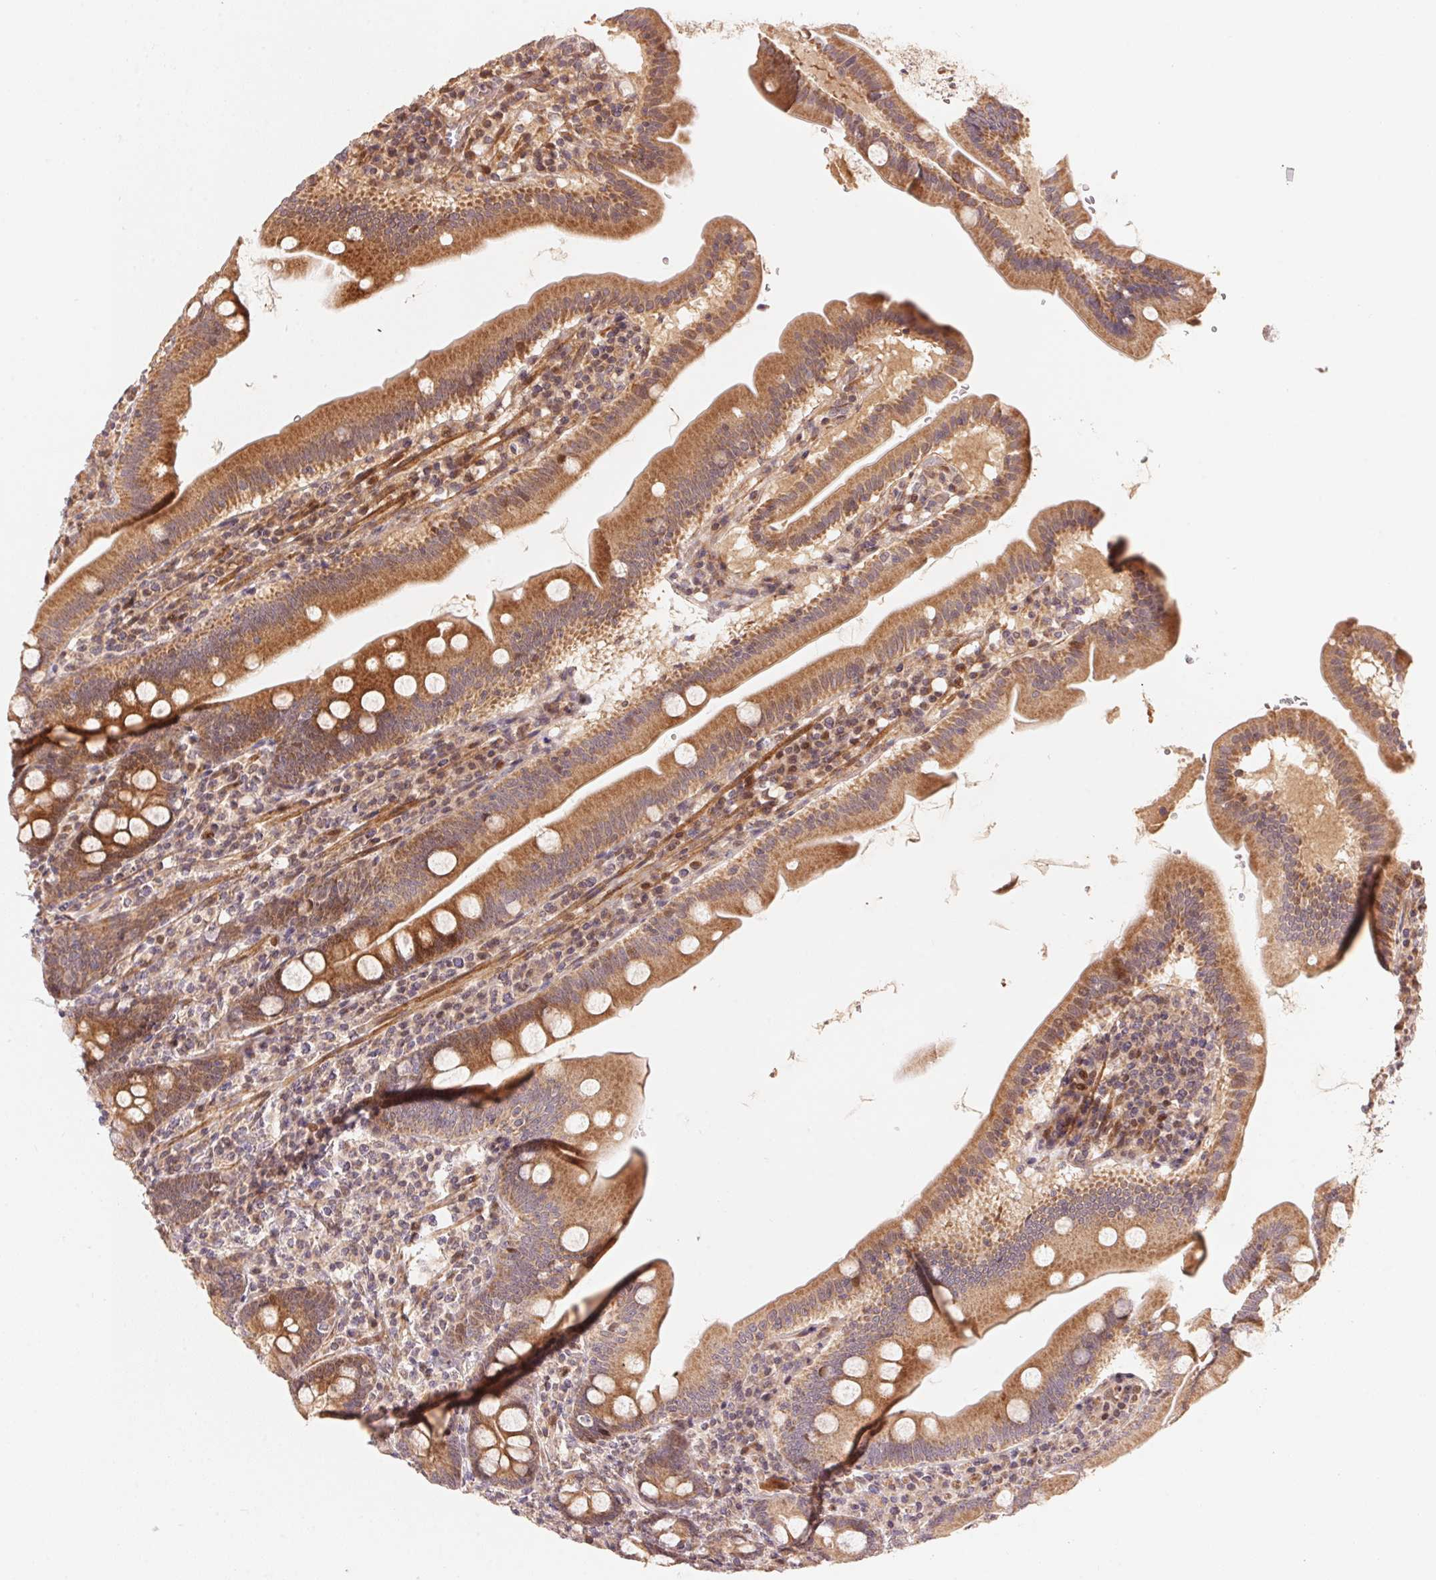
{"staining": {"intensity": "moderate", "quantity": ">75%", "location": "cytoplasmic/membranous"}, "tissue": "duodenum", "cell_type": "Glandular cells", "image_type": "normal", "snomed": [{"axis": "morphology", "description": "Normal tissue, NOS"}, {"axis": "topography", "description": "Duodenum"}], "caption": "Approximately >75% of glandular cells in normal duodenum show moderate cytoplasmic/membranous protein positivity as visualized by brown immunohistochemical staining.", "gene": "TNIP2", "patient": {"sex": "female", "age": 67}}